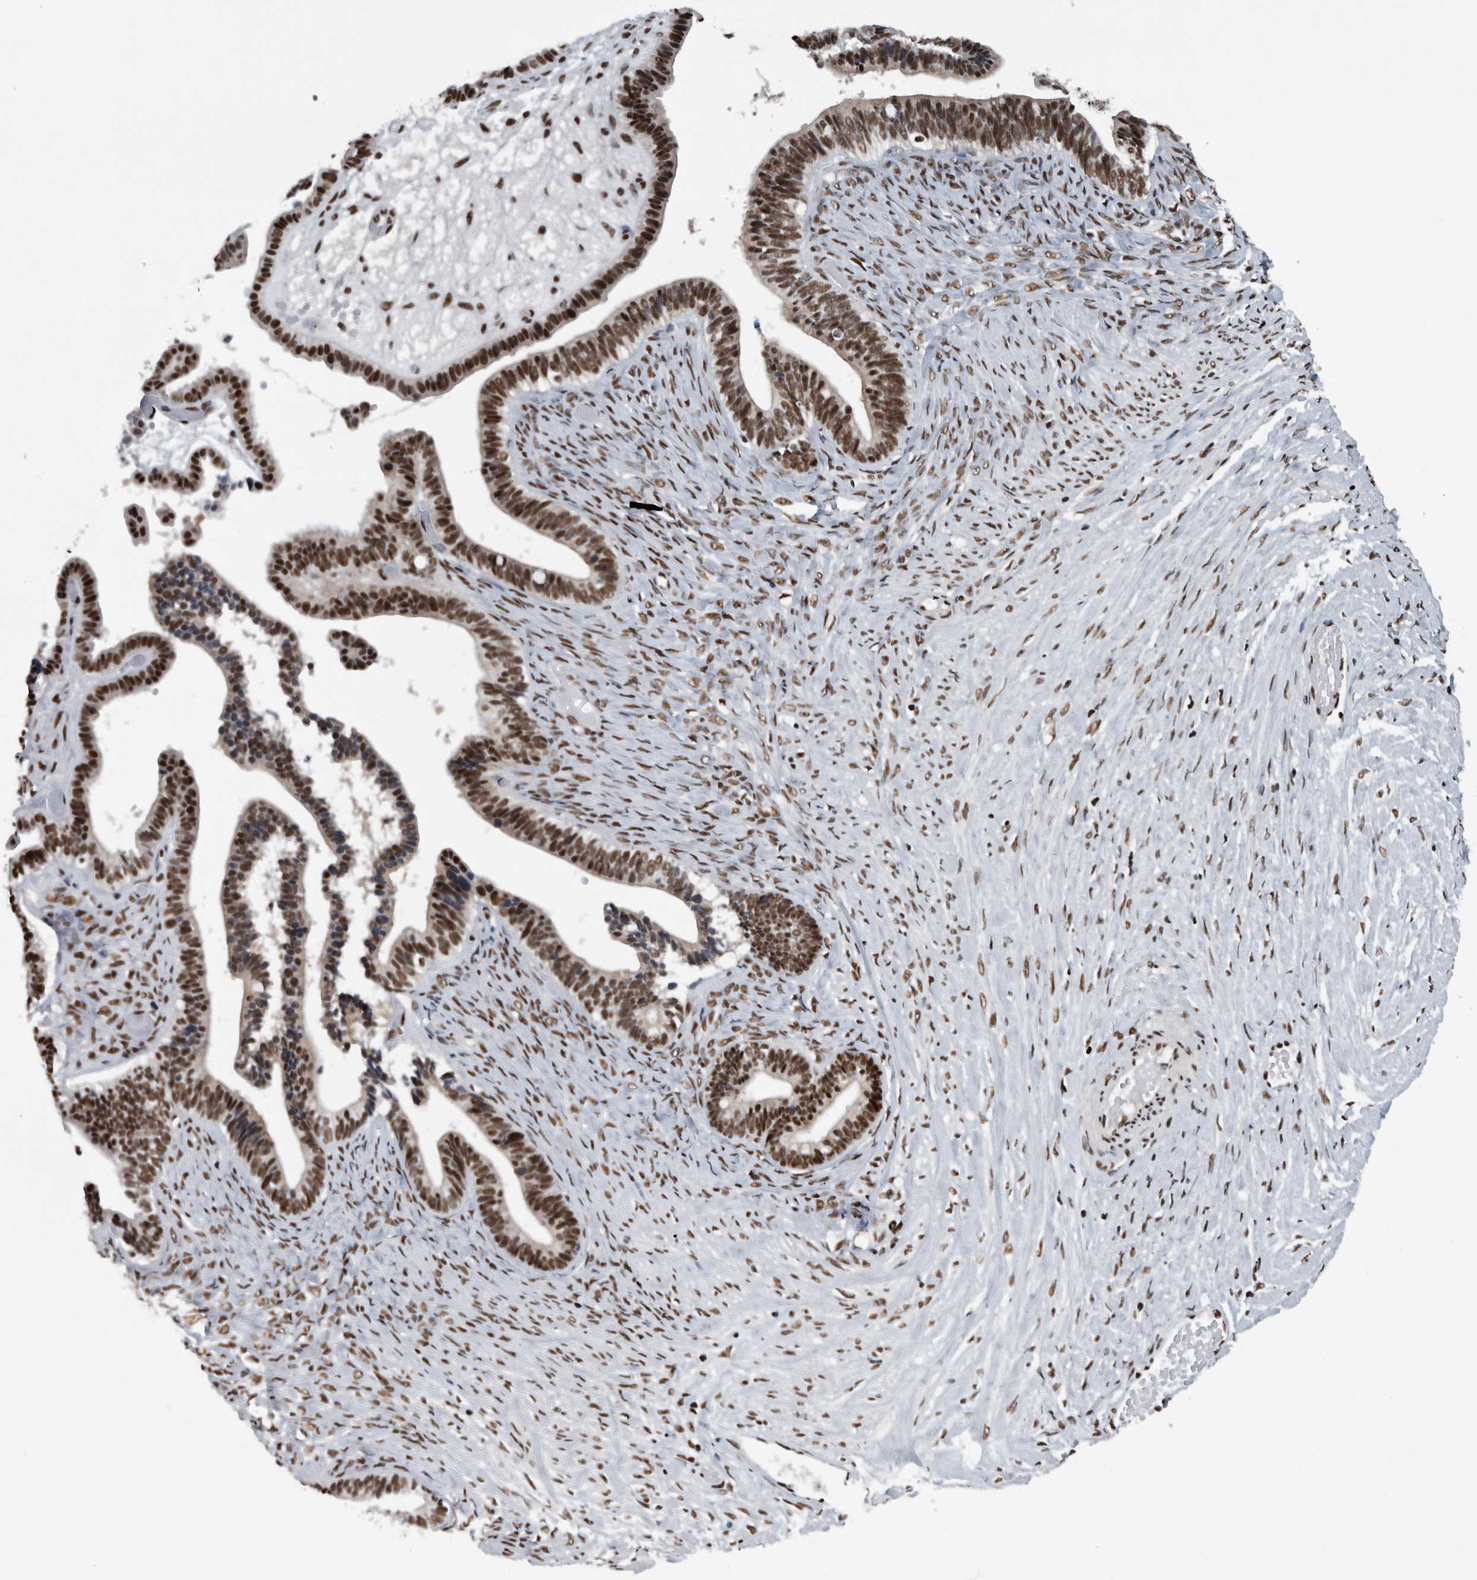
{"staining": {"intensity": "strong", "quantity": ">75%", "location": "nuclear"}, "tissue": "ovarian cancer", "cell_type": "Tumor cells", "image_type": "cancer", "snomed": [{"axis": "morphology", "description": "Cystadenocarcinoma, serous, NOS"}, {"axis": "topography", "description": "Ovary"}], "caption": "A high amount of strong nuclear expression is present in approximately >75% of tumor cells in ovarian serous cystadenocarcinoma tissue.", "gene": "SENP7", "patient": {"sex": "female", "age": 56}}